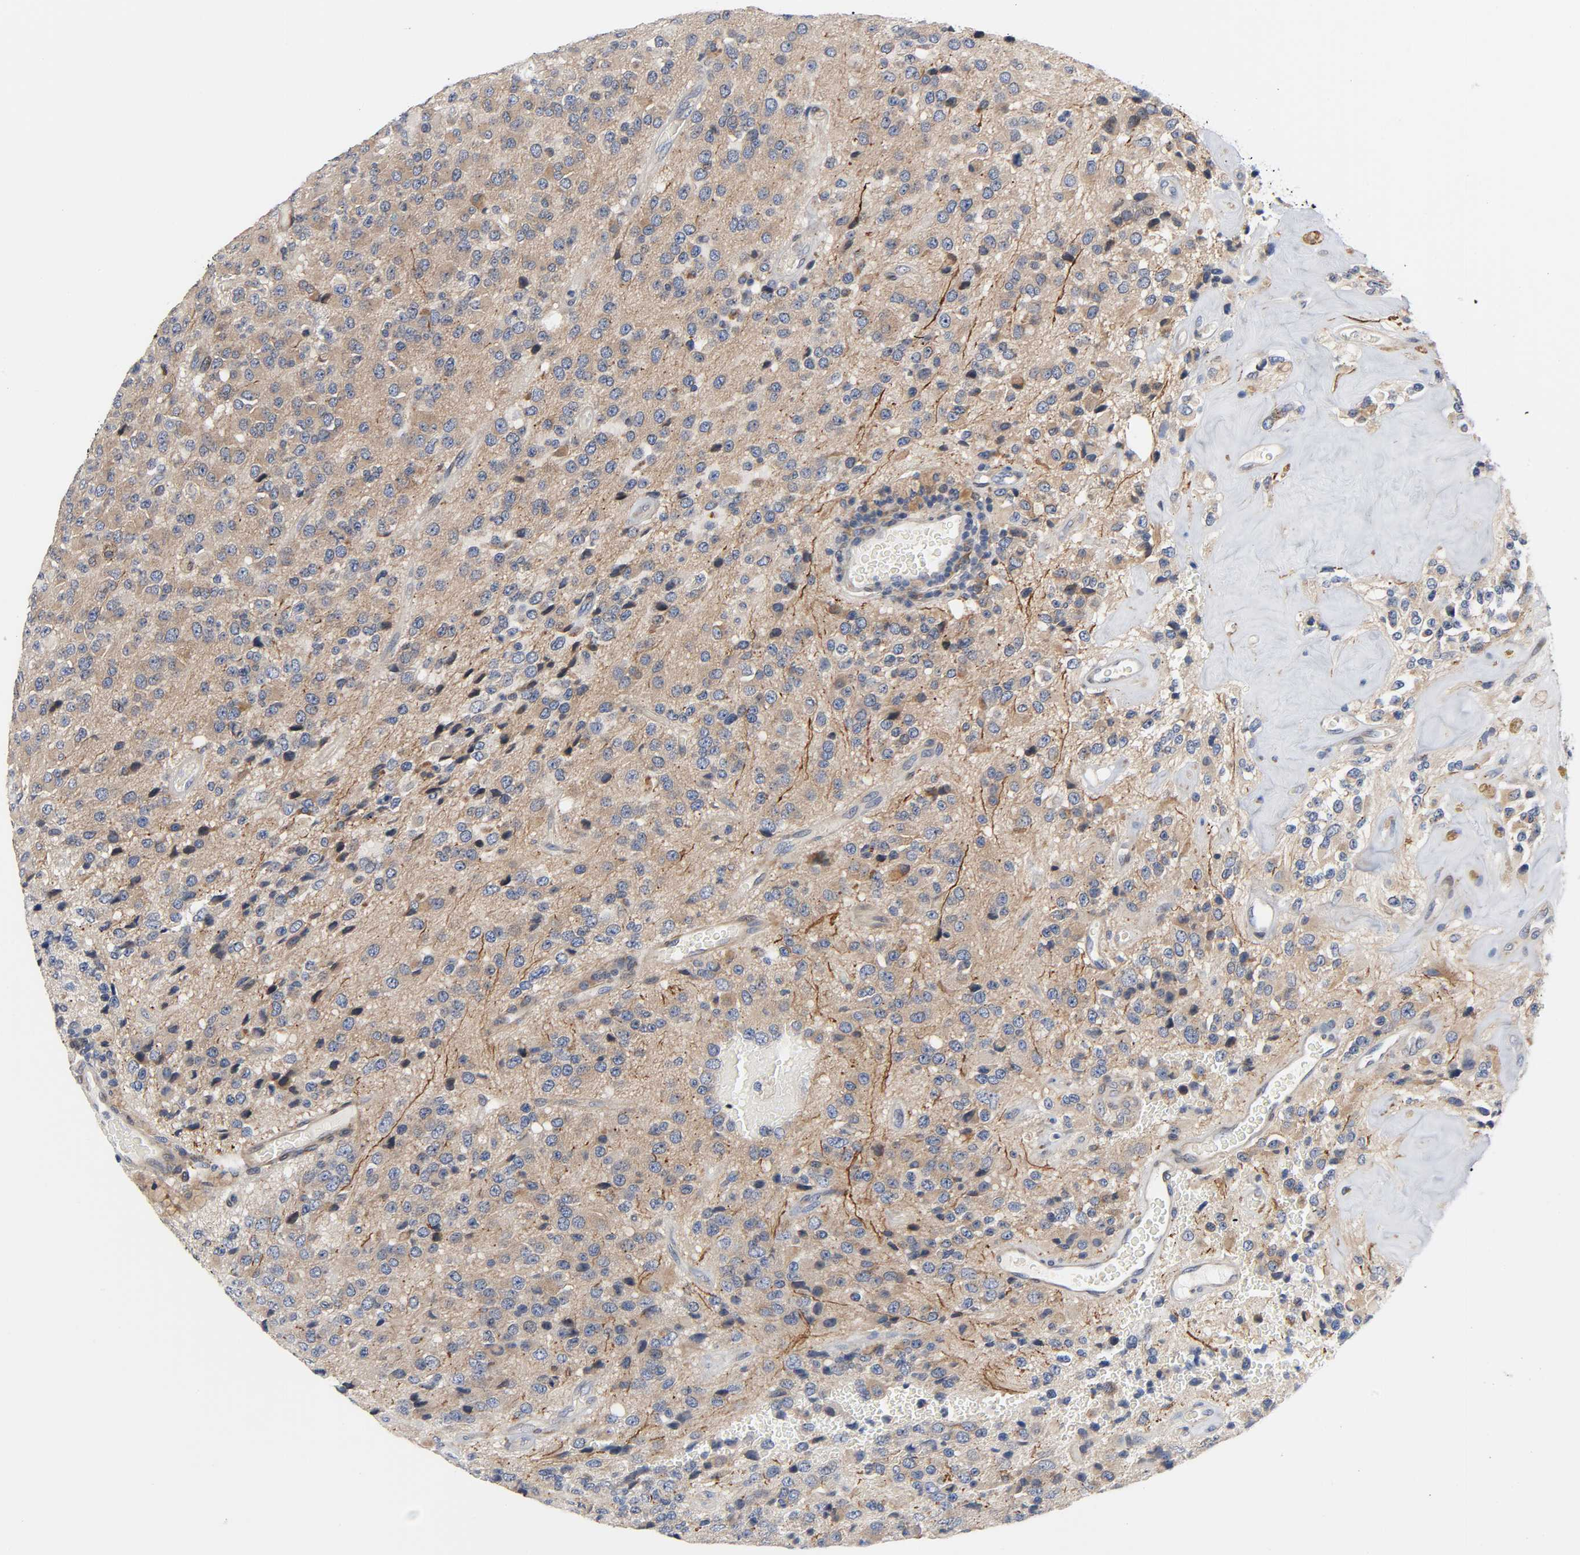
{"staining": {"intensity": "weak", "quantity": ">75%", "location": "cytoplasmic/membranous"}, "tissue": "glioma", "cell_type": "Tumor cells", "image_type": "cancer", "snomed": [{"axis": "morphology", "description": "Glioma, malignant, High grade"}, {"axis": "topography", "description": "pancreas cauda"}], "caption": "Immunohistochemical staining of human glioma displays low levels of weak cytoplasmic/membranous staining in about >75% of tumor cells. (IHC, brightfield microscopy, high magnification).", "gene": "ASB6", "patient": {"sex": "male", "age": 60}}